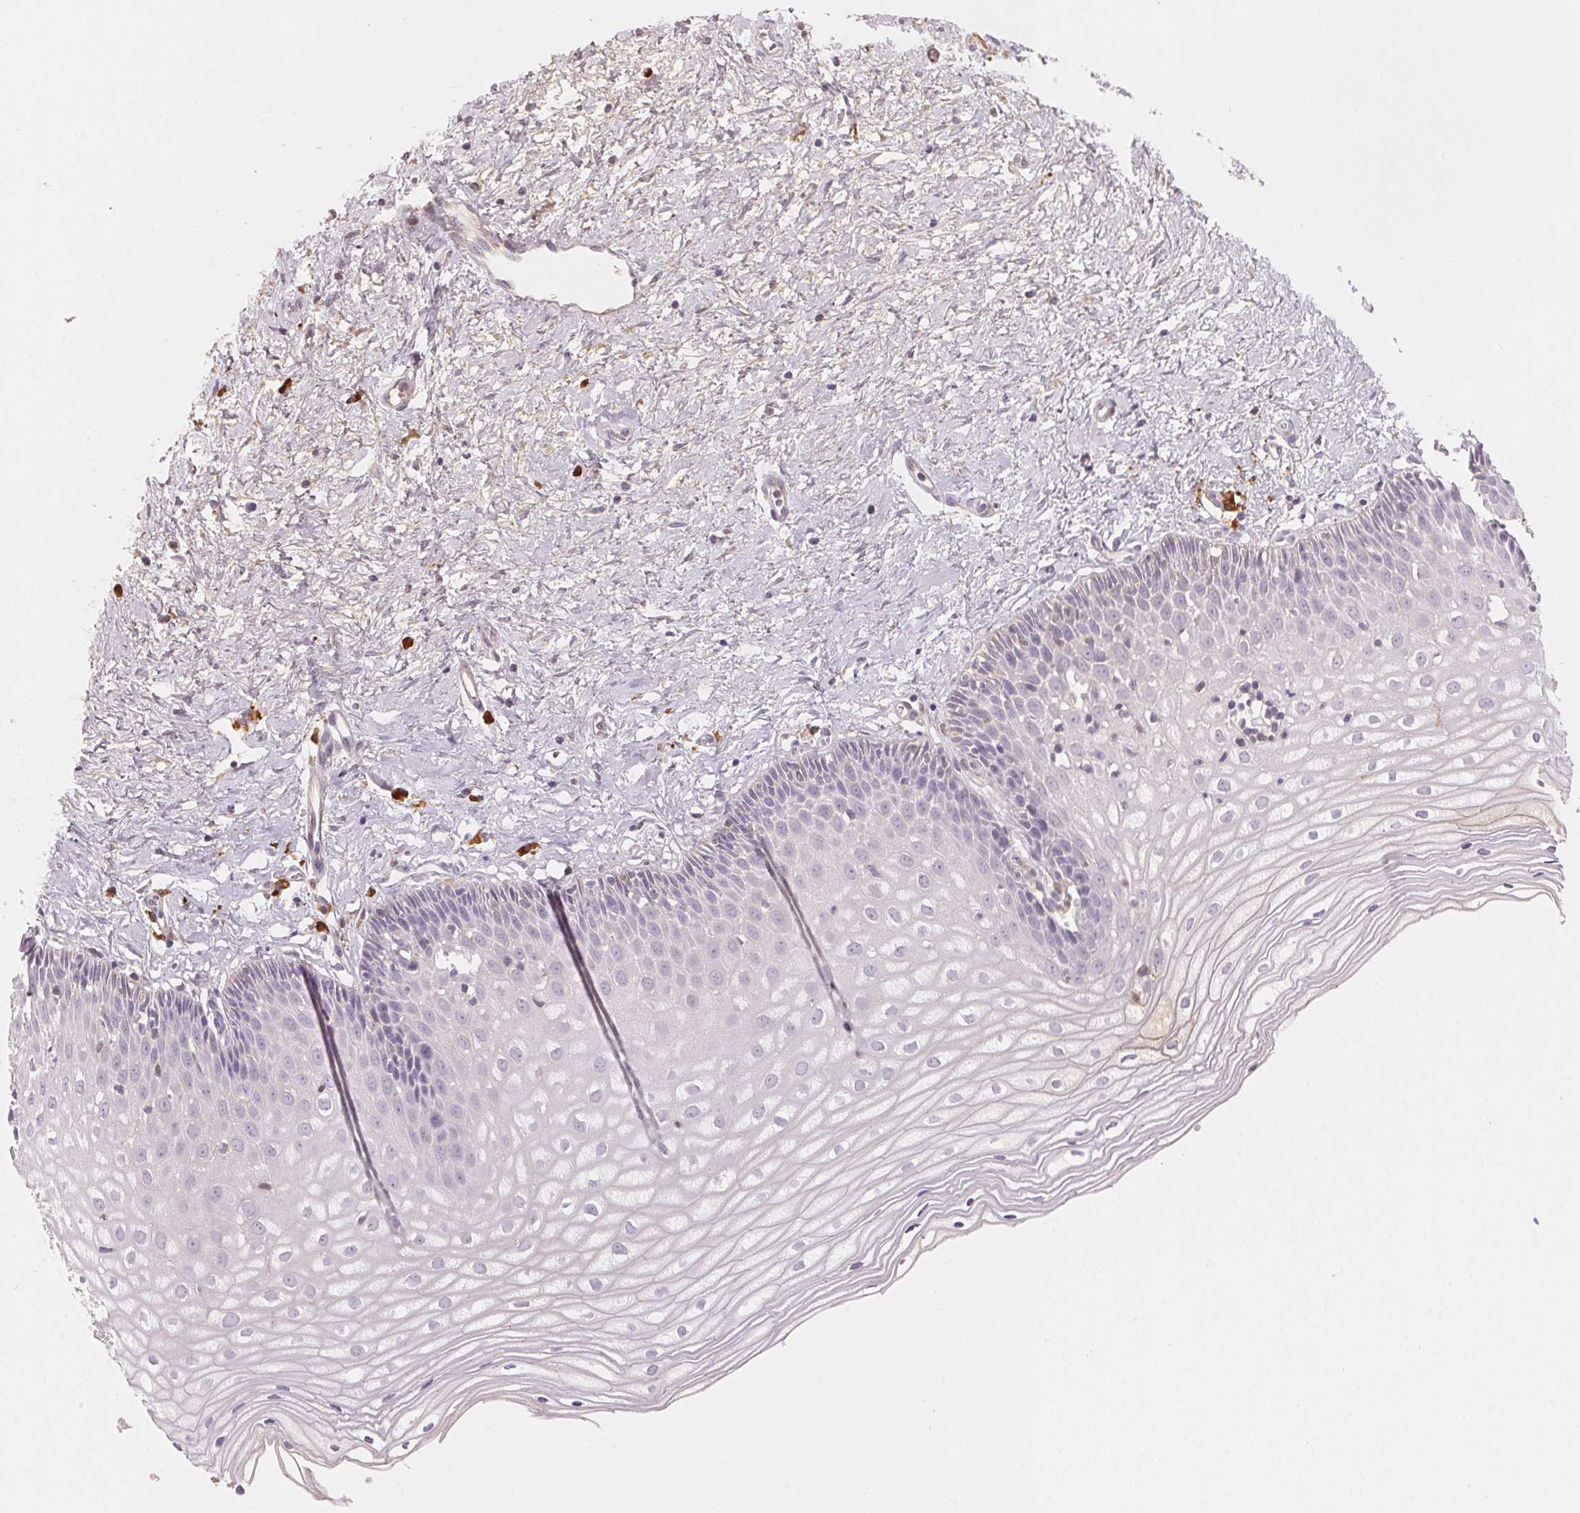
{"staining": {"intensity": "weak", "quantity": "<25%", "location": "cytoplasmic/membranous"}, "tissue": "cervix", "cell_type": "Glandular cells", "image_type": "normal", "snomed": [{"axis": "morphology", "description": "Normal tissue, NOS"}, {"axis": "topography", "description": "Cervix"}], "caption": "Immunohistochemical staining of benign cervix shows no significant staining in glandular cells. (Stains: DAB (3,3'-diaminobenzidine) immunohistochemistry with hematoxylin counter stain, Microscopy: brightfield microscopy at high magnification).", "gene": "RMDN2", "patient": {"sex": "female", "age": 36}}